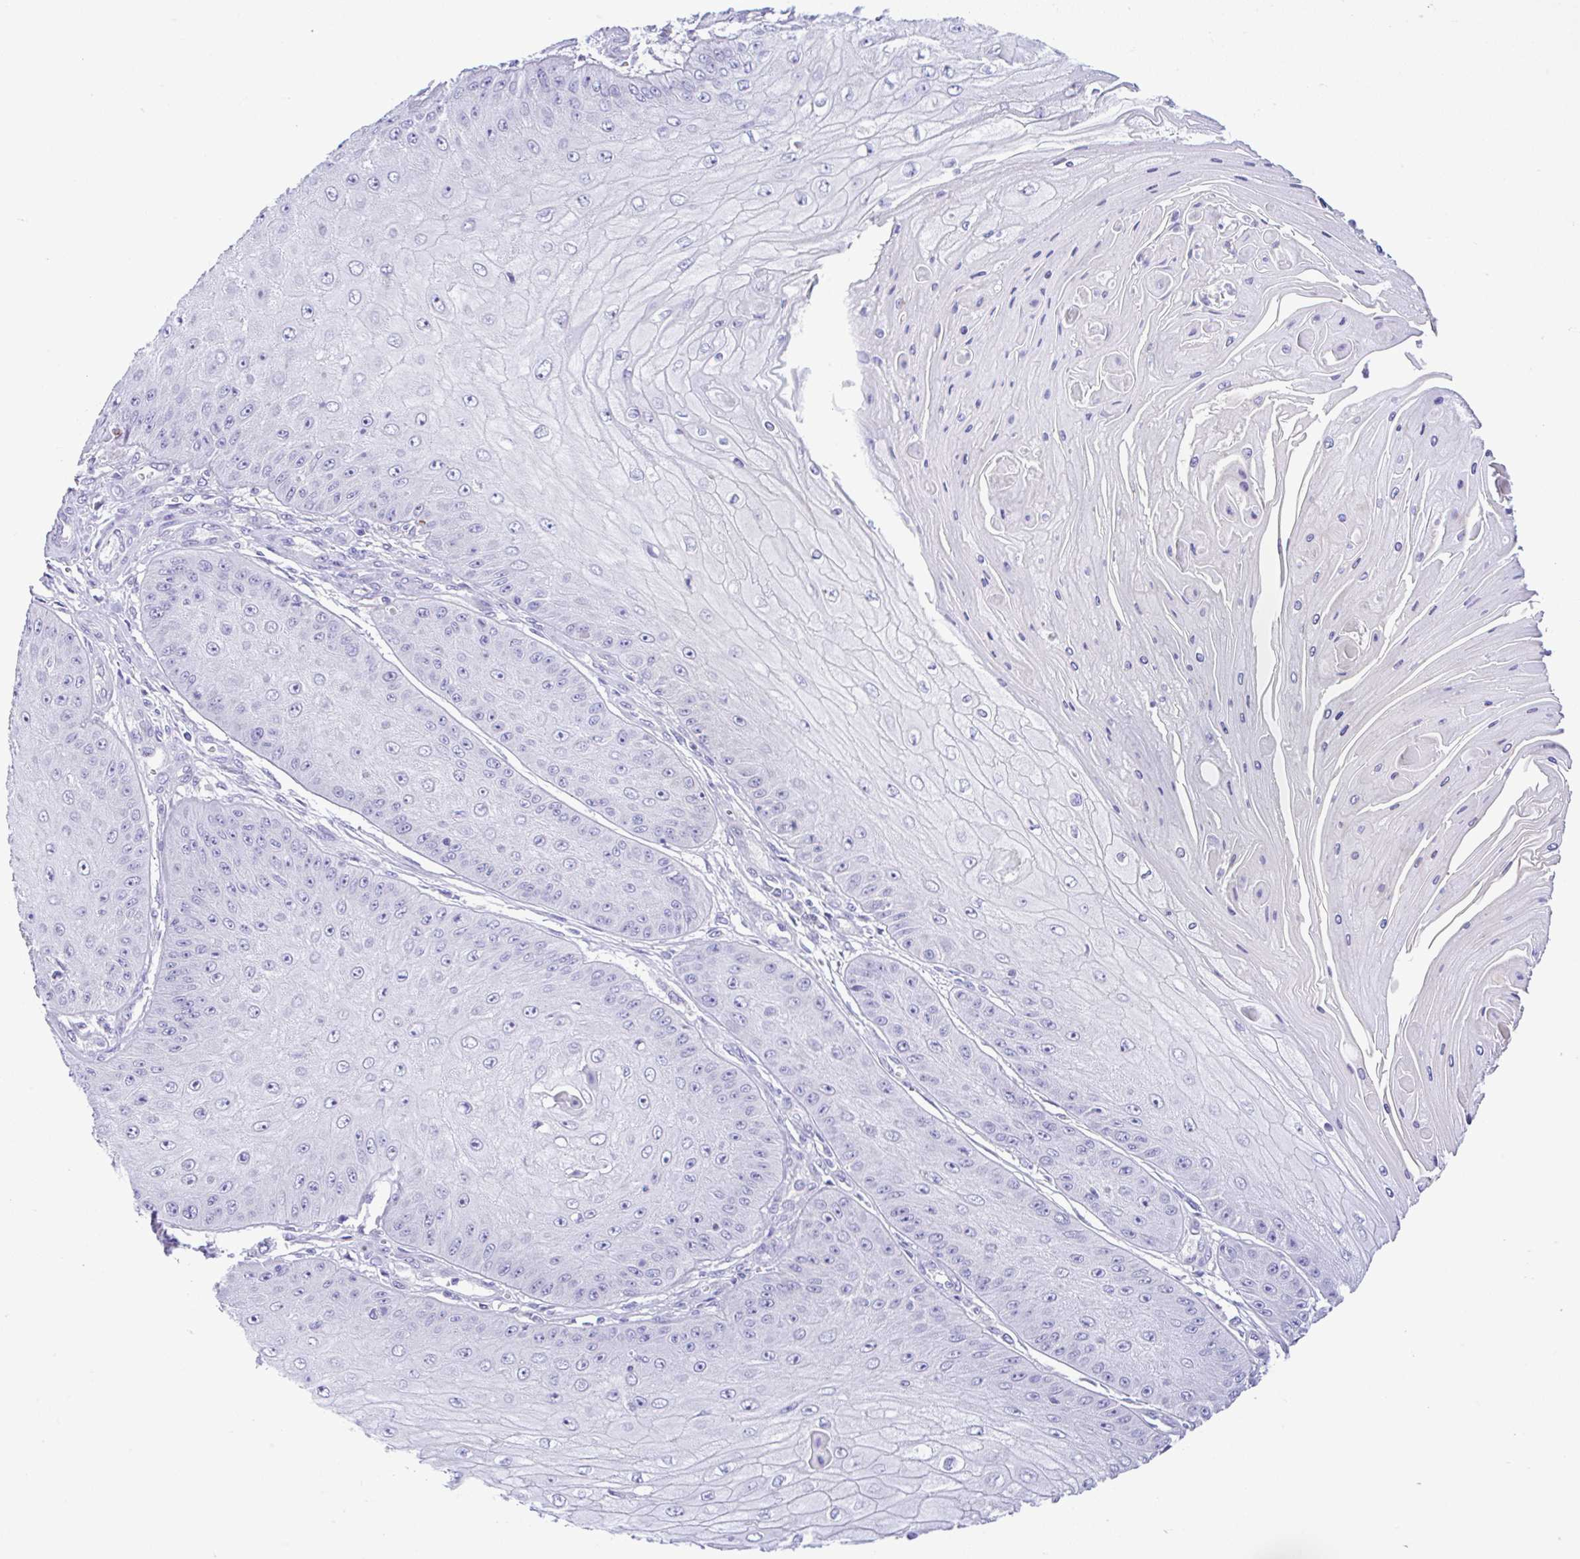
{"staining": {"intensity": "negative", "quantity": "none", "location": "none"}, "tissue": "skin cancer", "cell_type": "Tumor cells", "image_type": "cancer", "snomed": [{"axis": "morphology", "description": "Squamous cell carcinoma, NOS"}, {"axis": "topography", "description": "Skin"}], "caption": "Tumor cells are negative for brown protein staining in skin squamous cell carcinoma. (Brightfield microscopy of DAB IHC at high magnification).", "gene": "ANO4", "patient": {"sex": "male", "age": 70}}